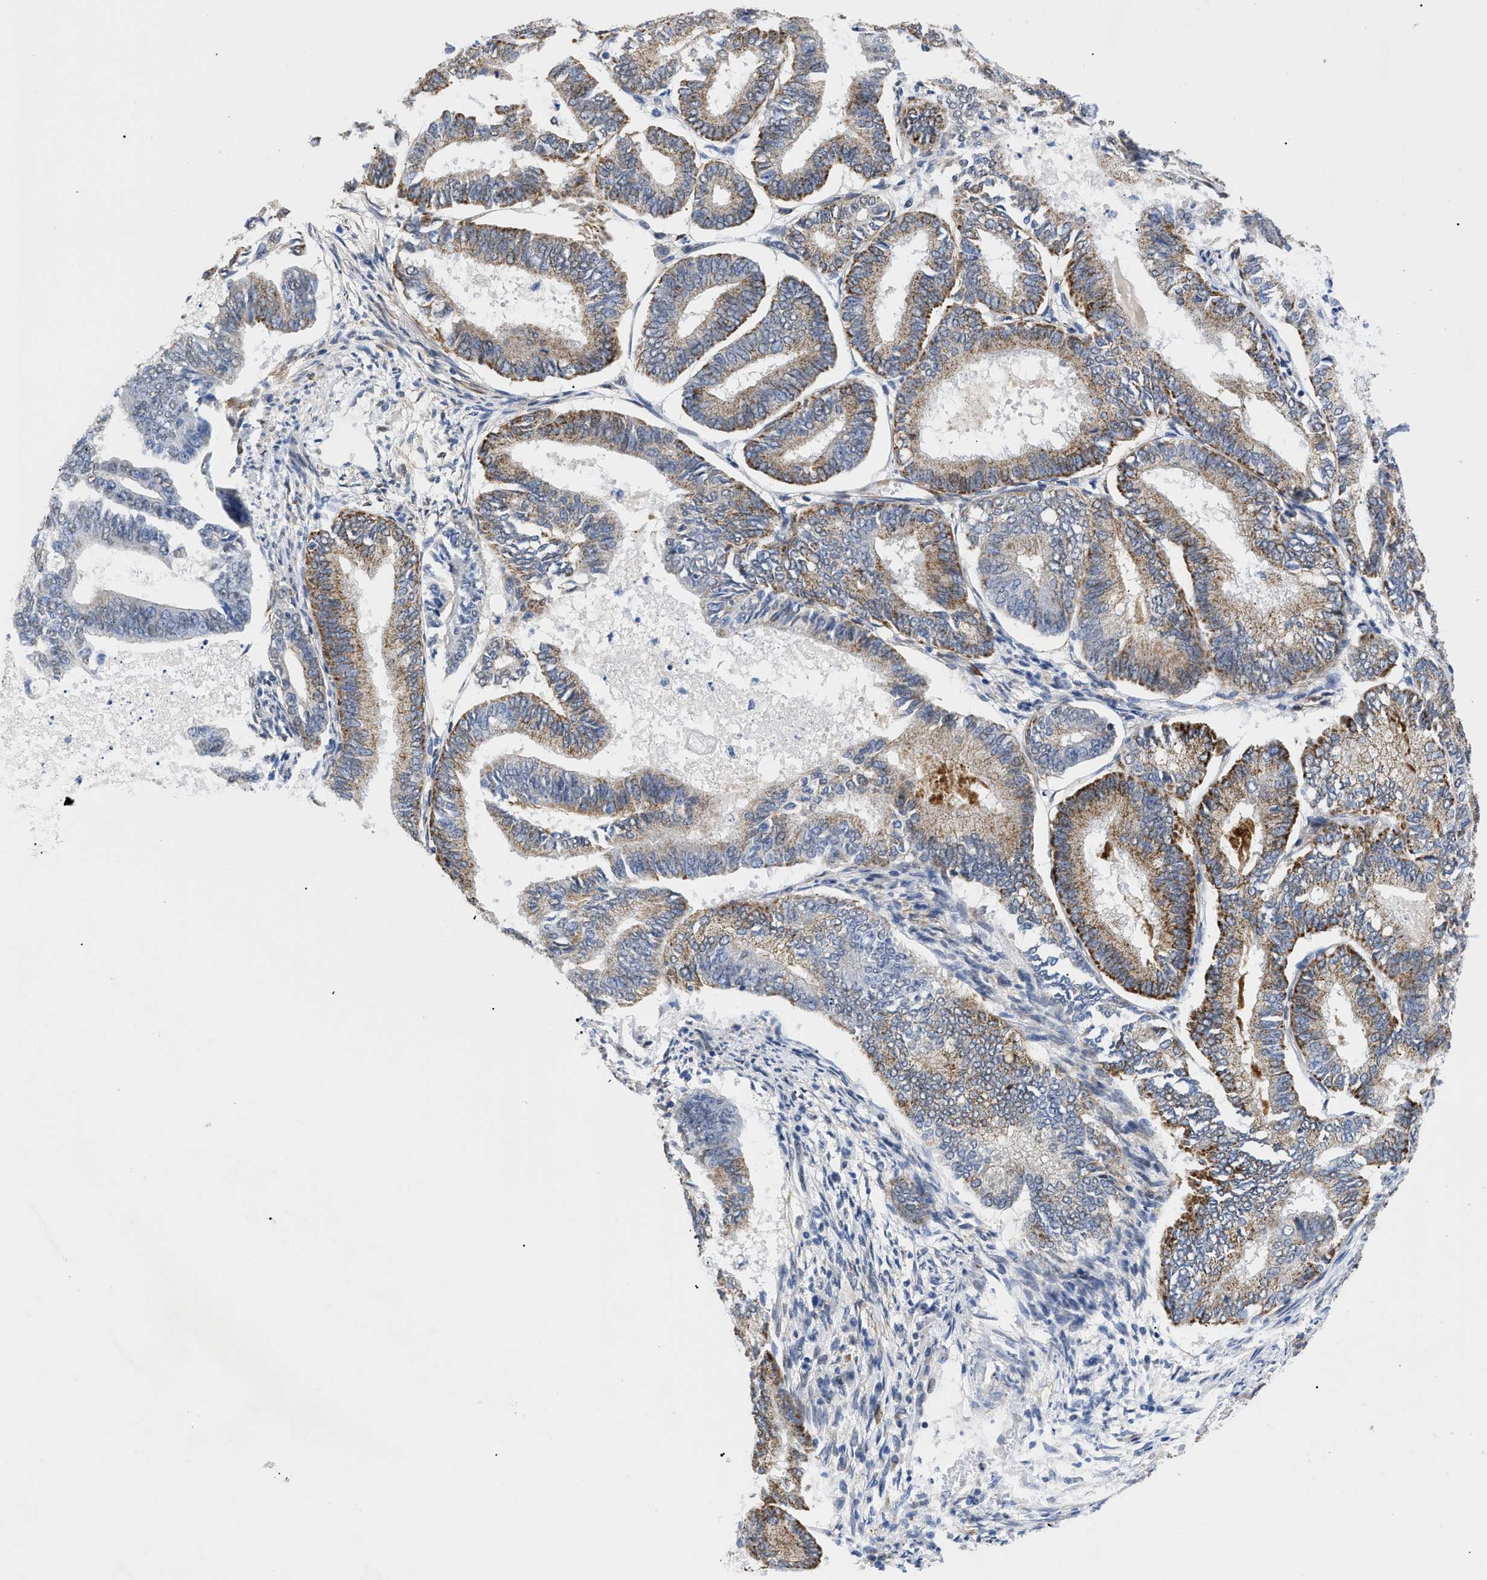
{"staining": {"intensity": "moderate", "quantity": ">75%", "location": "cytoplasmic/membranous"}, "tissue": "endometrial cancer", "cell_type": "Tumor cells", "image_type": "cancer", "snomed": [{"axis": "morphology", "description": "Adenocarcinoma, NOS"}, {"axis": "topography", "description": "Endometrium"}], "caption": "A medium amount of moderate cytoplasmic/membranous staining is seen in about >75% of tumor cells in adenocarcinoma (endometrial) tissue.", "gene": "SFXN5", "patient": {"sex": "female", "age": 86}}